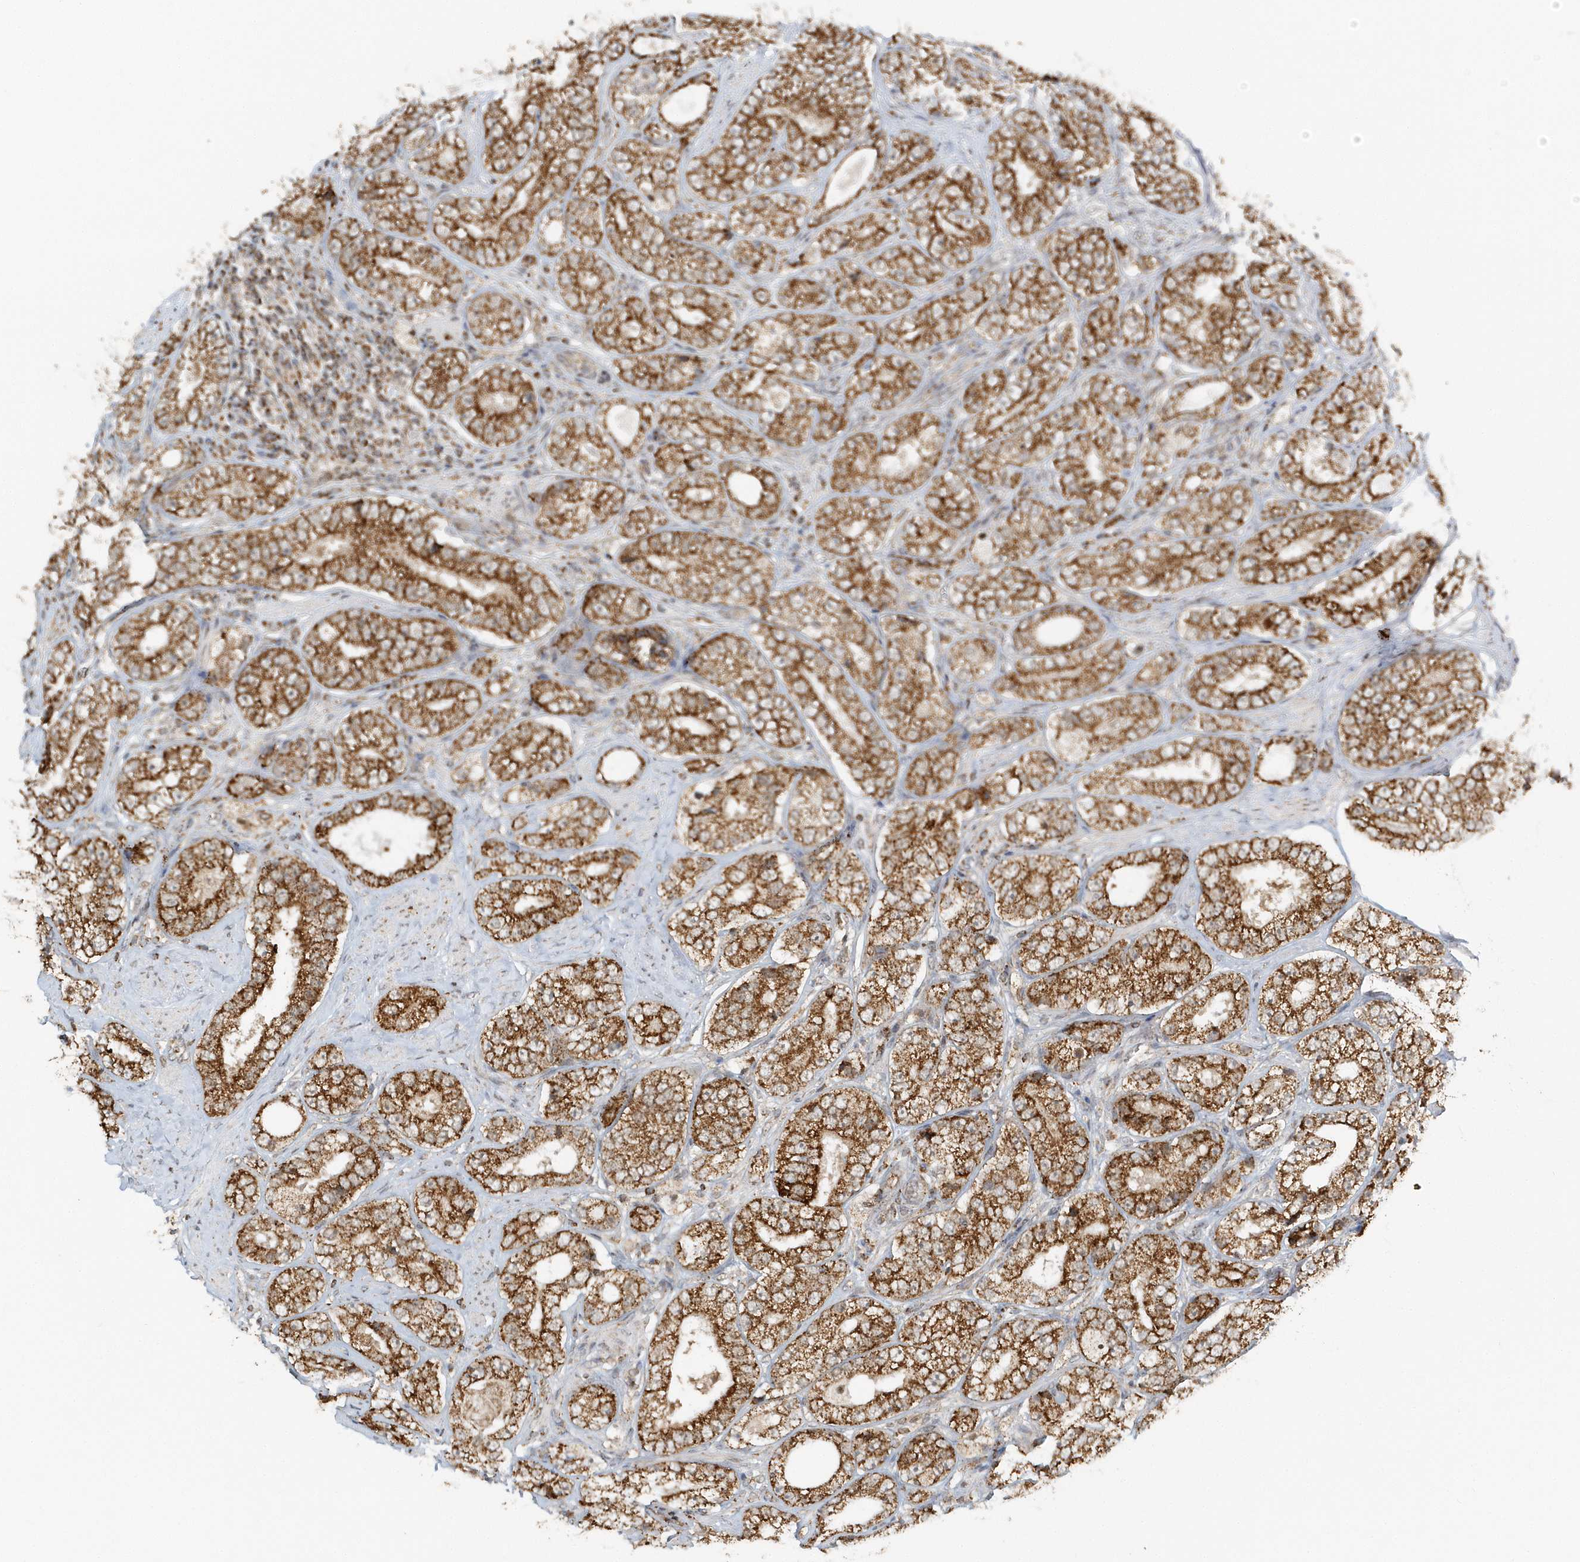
{"staining": {"intensity": "strong", "quantity": ">75%", "location": "cytoplasmic/membranous"}, "tissue": "prostate cancer", "cell_type": "Tumor cells", "image_type": "cancer", "snomed": [{"axis": "morphology", "description": "Adenocarcinoma, High grade"}, {"axis": "topography", "description": "Prostate"}], "caption": "Human prostate adenocarcinoma (high-grade) stained with a brown dye displays strong cytoplasmic/membranous positive expression in about >75% of tumor cells.", "gene": "PSMD6", "patient": {"sex": "male", "age": 56}}